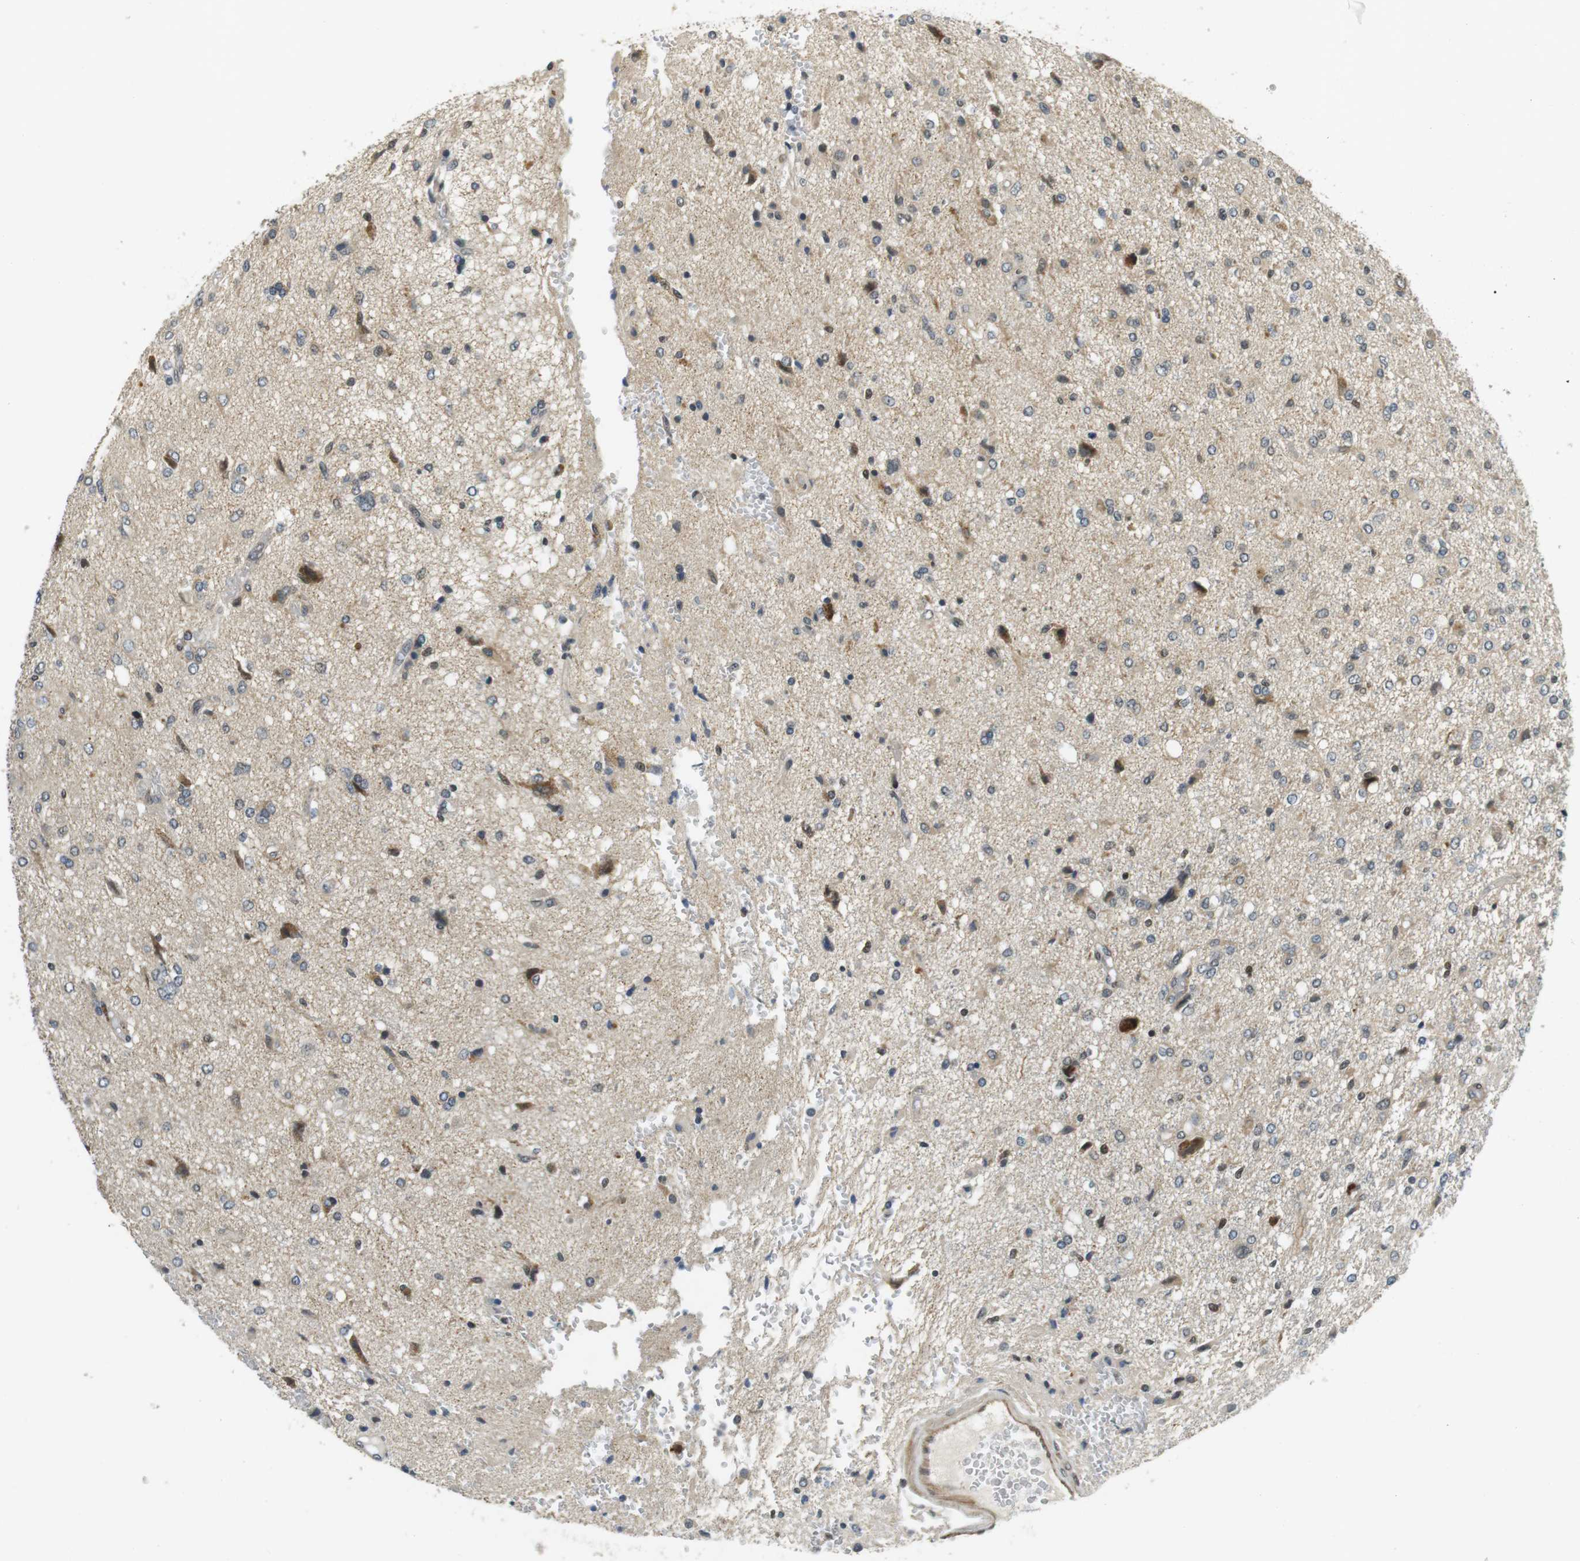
{"staining": {"intensity": "moderate", "quantity": "<25%", "location": "cytoplasmic/membranous"}, "tissue": "glioma", "cell_type": "Tumor cells", "image_type": "cancer", "snomed": [{"axis": "morphology", "description": "Glioma, malignant, High grade"}, {"axis": "topography", "description": "Brain"}], "caption": "Approximately <25% of tumor cells in human glioma demonstrate moderate cytoplasmic/membranous protein staining as visualized by brown immunohistochemical staining.", "gene": "BRD4", "patient": {"sex": "female", "age": 59}}